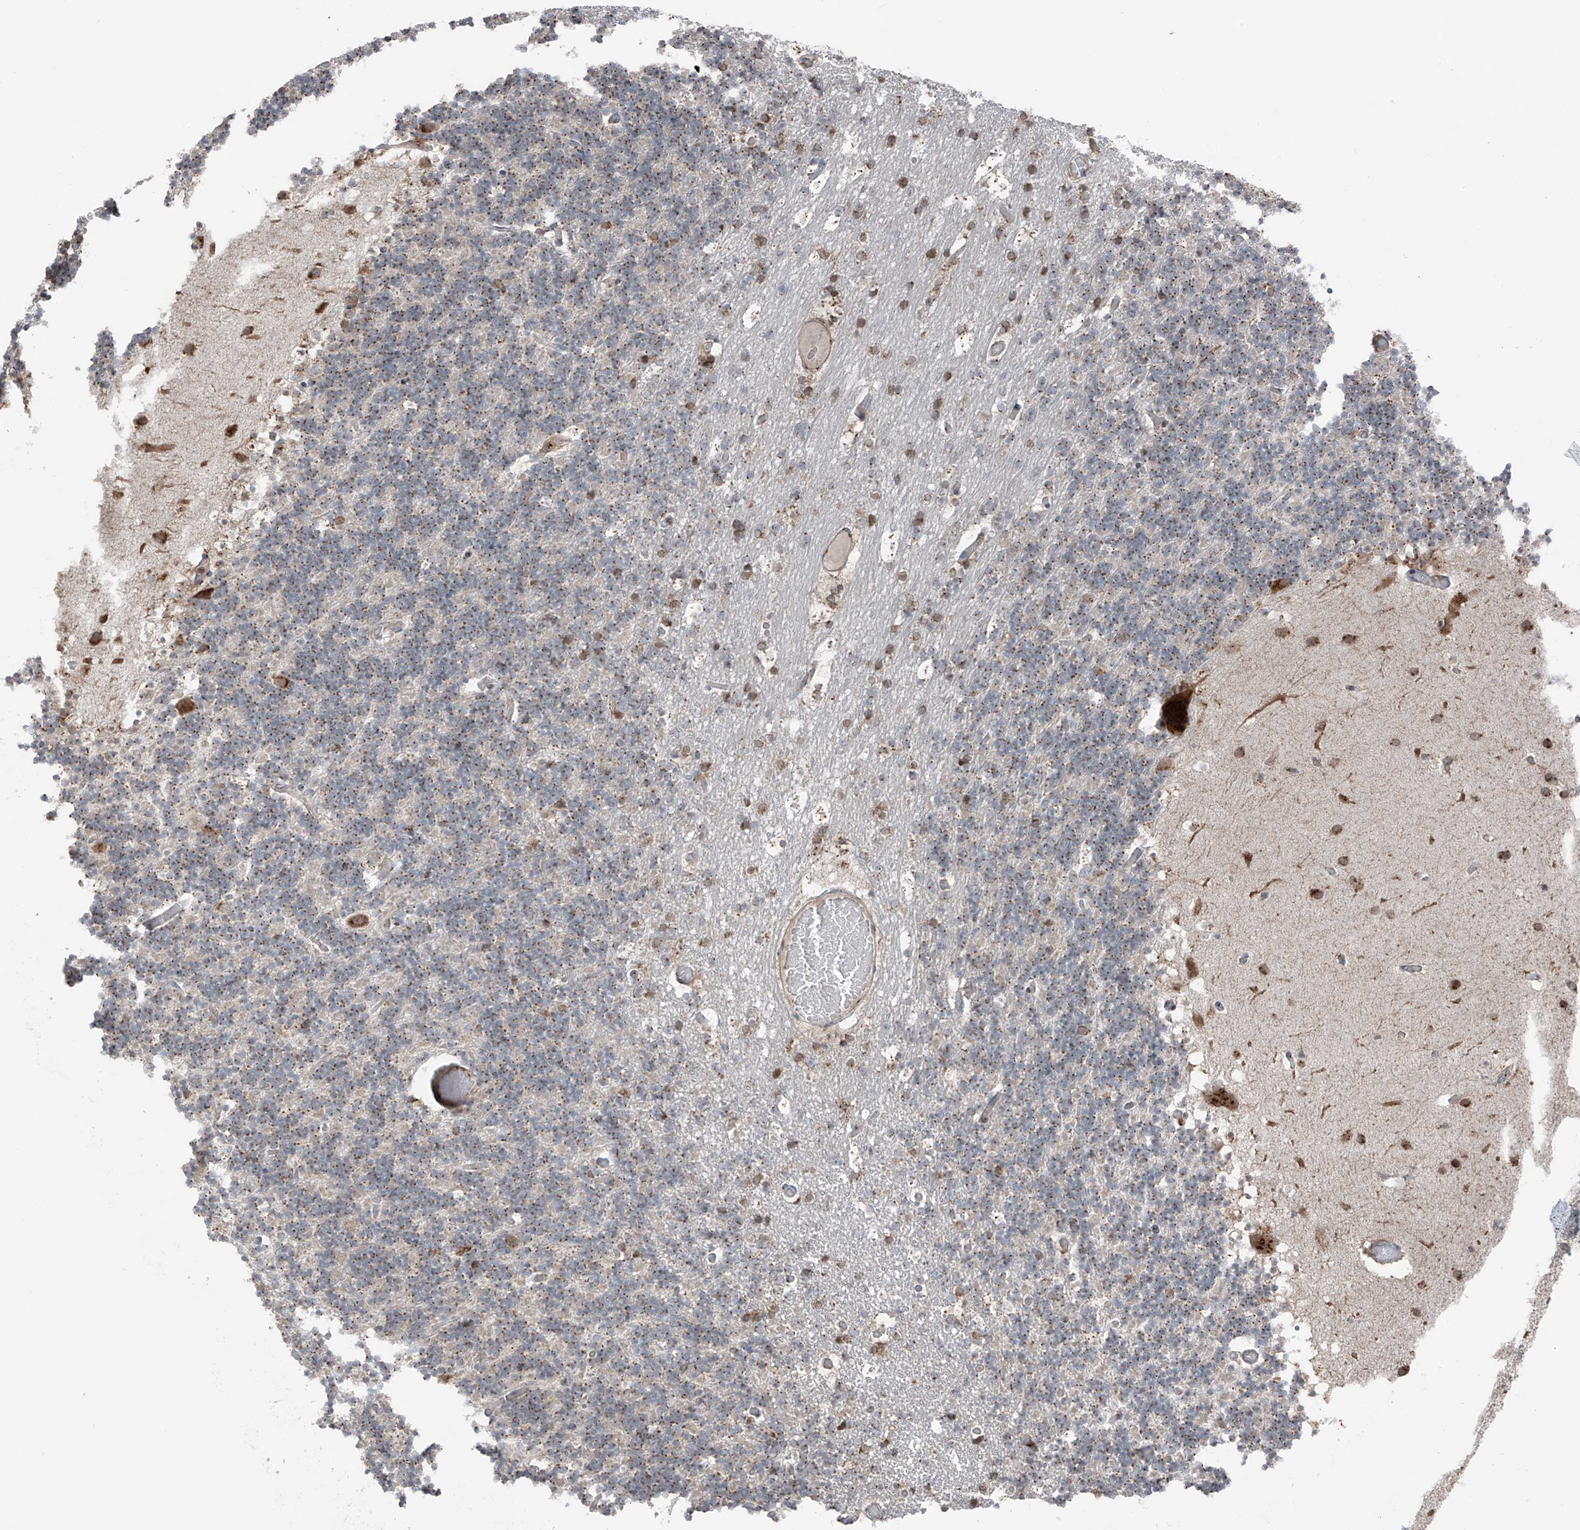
{"staining": {"intensity": "moderate", "quantity": "25%-75%", "location": "cytoplasmic/membranous"}, "tissue": "cerebellum", "cell_type": "Cells in granular layer", "image_type": "normal", "snomed": [{"axis": "morphology", "description": "Normal tissue, NOS"}, {"axis": "topography", "description": "Cerebellum"}], "caption": "Immunohistochemistry (IHC) histopathology image of normal human cerebellum stained for a protein (brown), which exhibits medium levels of moderate cytoplasmic/membranous staining in about 25%-75% of cells in granular layer.", "gene": "ERLEC1", "patient": {"sex": "male", "age": 57}}